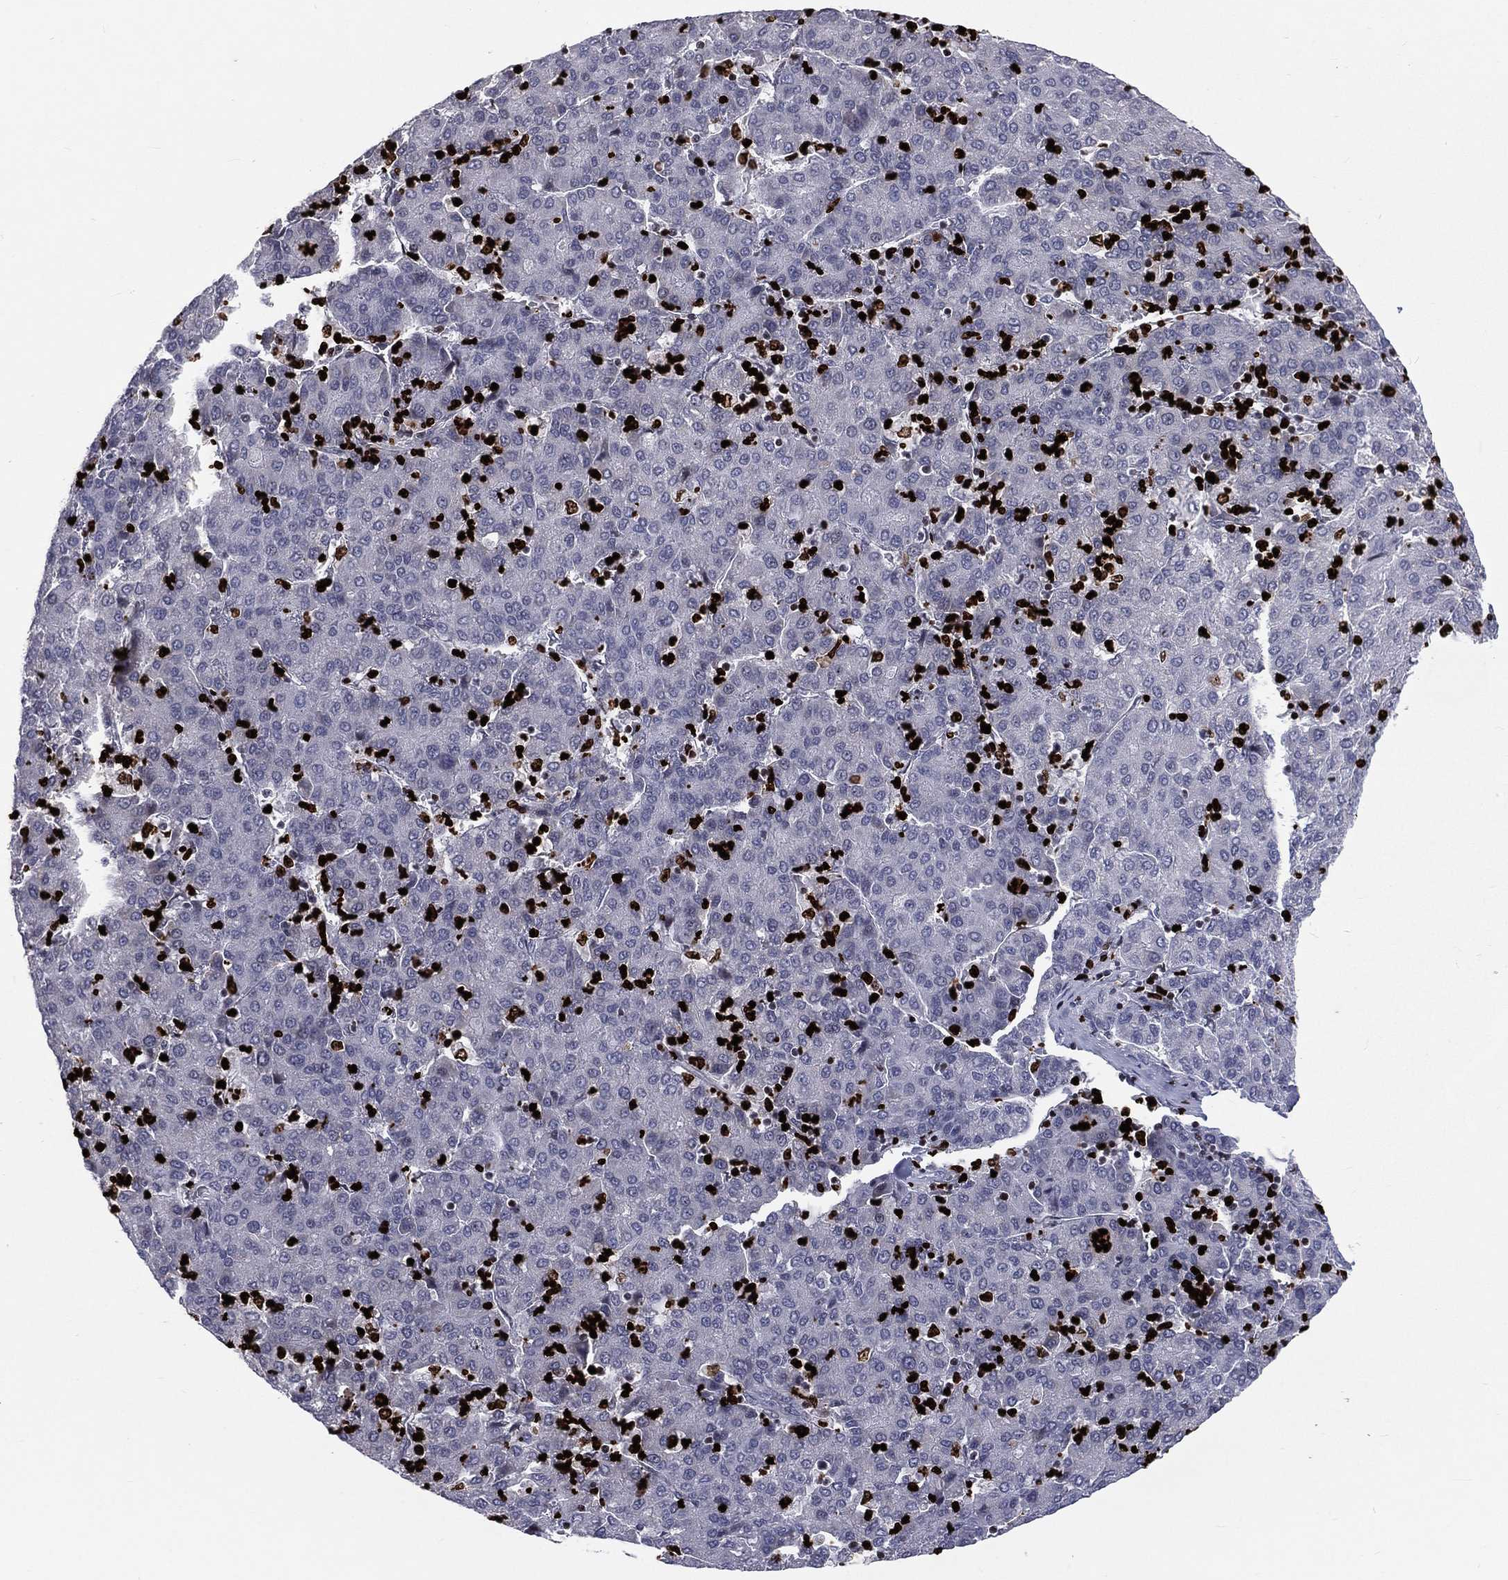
{"staining": {"intensity": "negative", "quantity": "none", "location": "none"}, "tissue": "liver cancer", "cell_type": "Tumor cells", "image_type": "cancer", "snomed": [{"axis": "morphology", "description": "Carcinoma, Hepatocellular, NOS"}, {"axis": "topography", "description": "Liver"}], "caption": "This histopathology image is of liver hepatocellular carcinoma stained with immunohistochemistry (IHC) to label a protein in brown with the nuclei are counter-stained blue. There is no expression in tumor cells. The staining is performed using DAB (3,3'-diaminobenzidine) brown chromogen with nuclei counter-stained in using hematoxylin.", "gene": "MNDA", "patient": {"sex": "male", "age": 65}}